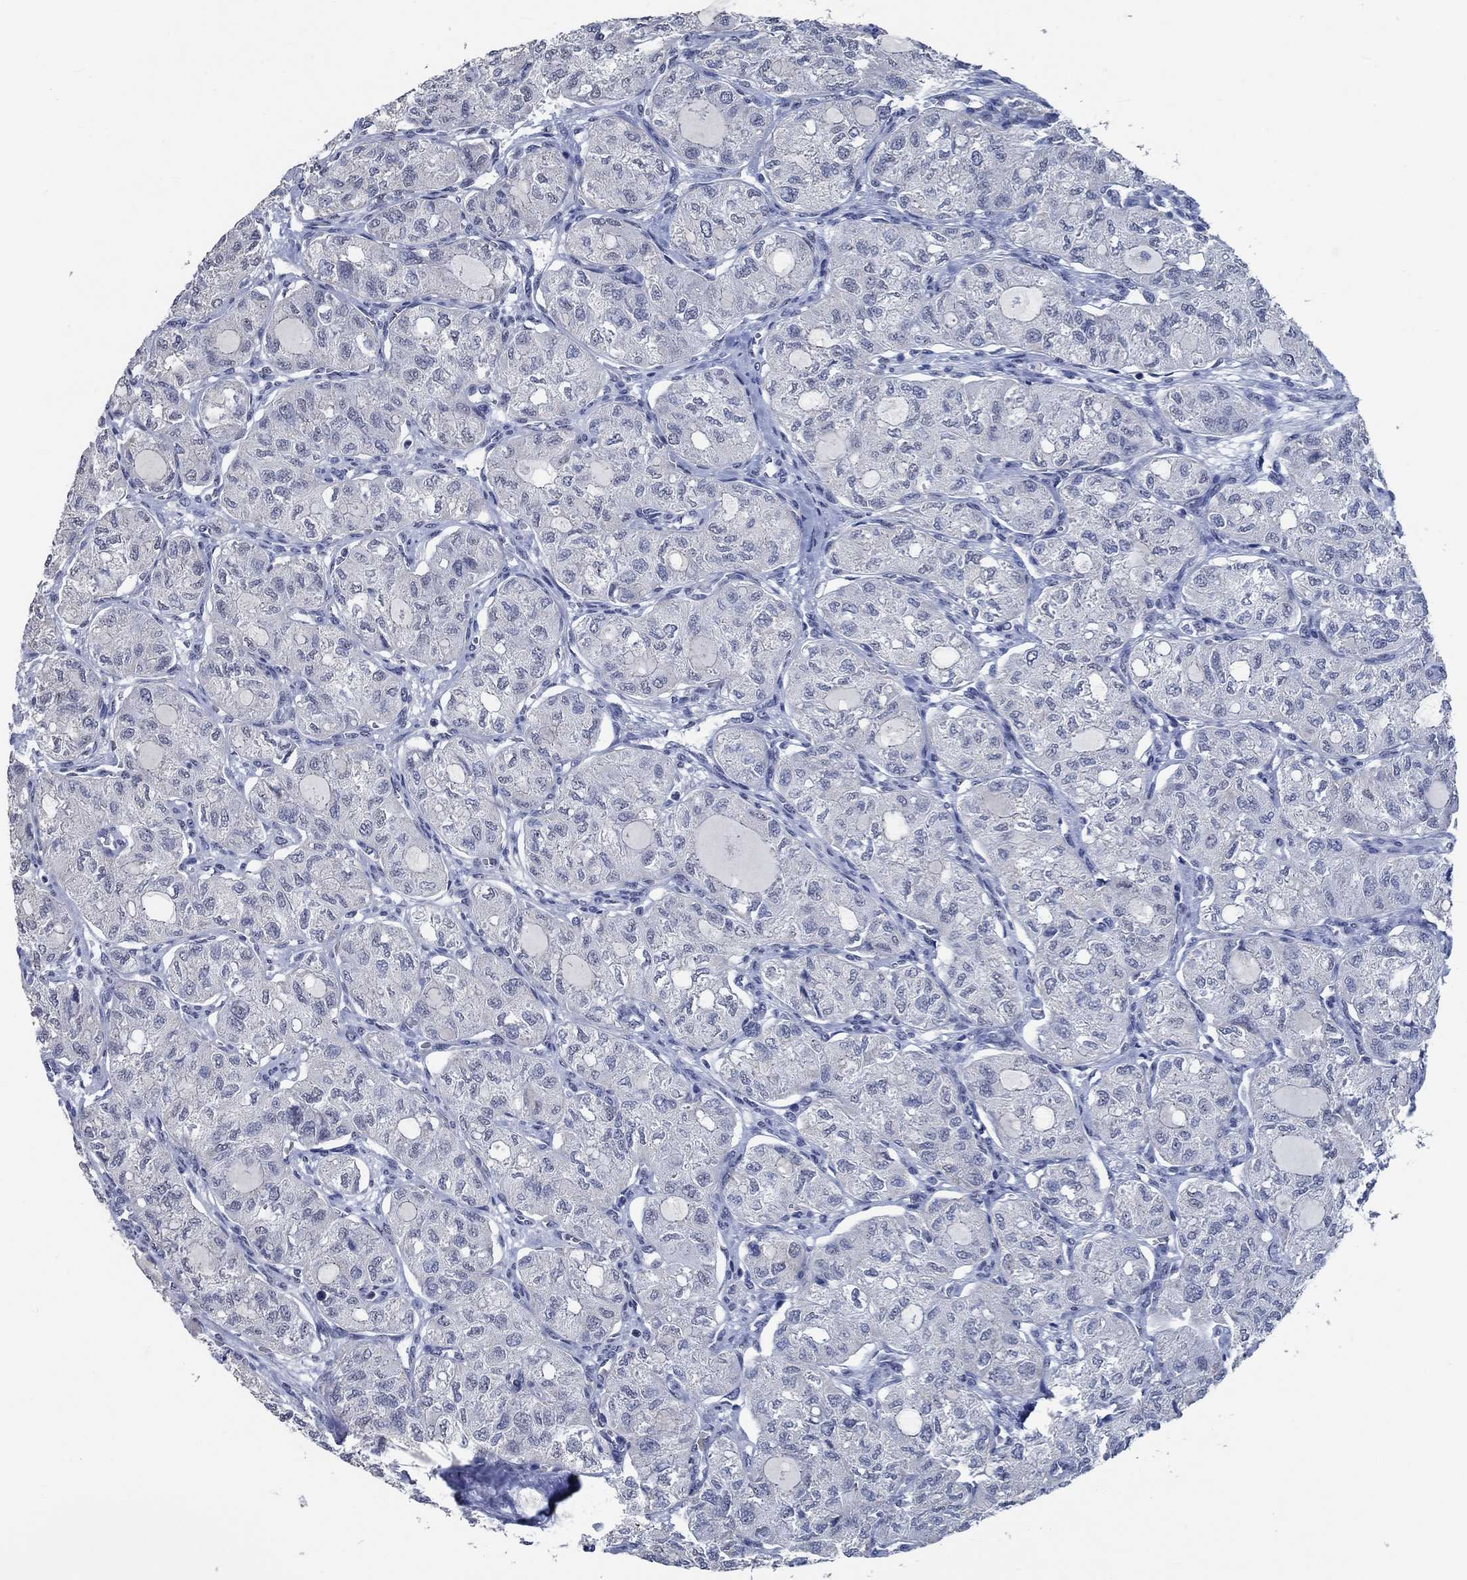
{"staining": {"intensity": "negative", "quantity": "none", "location": "none"}, "tissue": "thyroid cancer", "cell_type": "Tumor cells", "image_type": "cancer", "snomed": [{"axis": "morphology", "description": "Follicular adenoma carcinoma, NOS"}, {"axis": "topography", "description": "Thyroid gland"}], "caption": "Immunohistochemical staining of human thyroid cancer shows no significant positivity in tumor cells.", "gene": "OBSCN", "patient": {"sex": "male", "age": 75}}